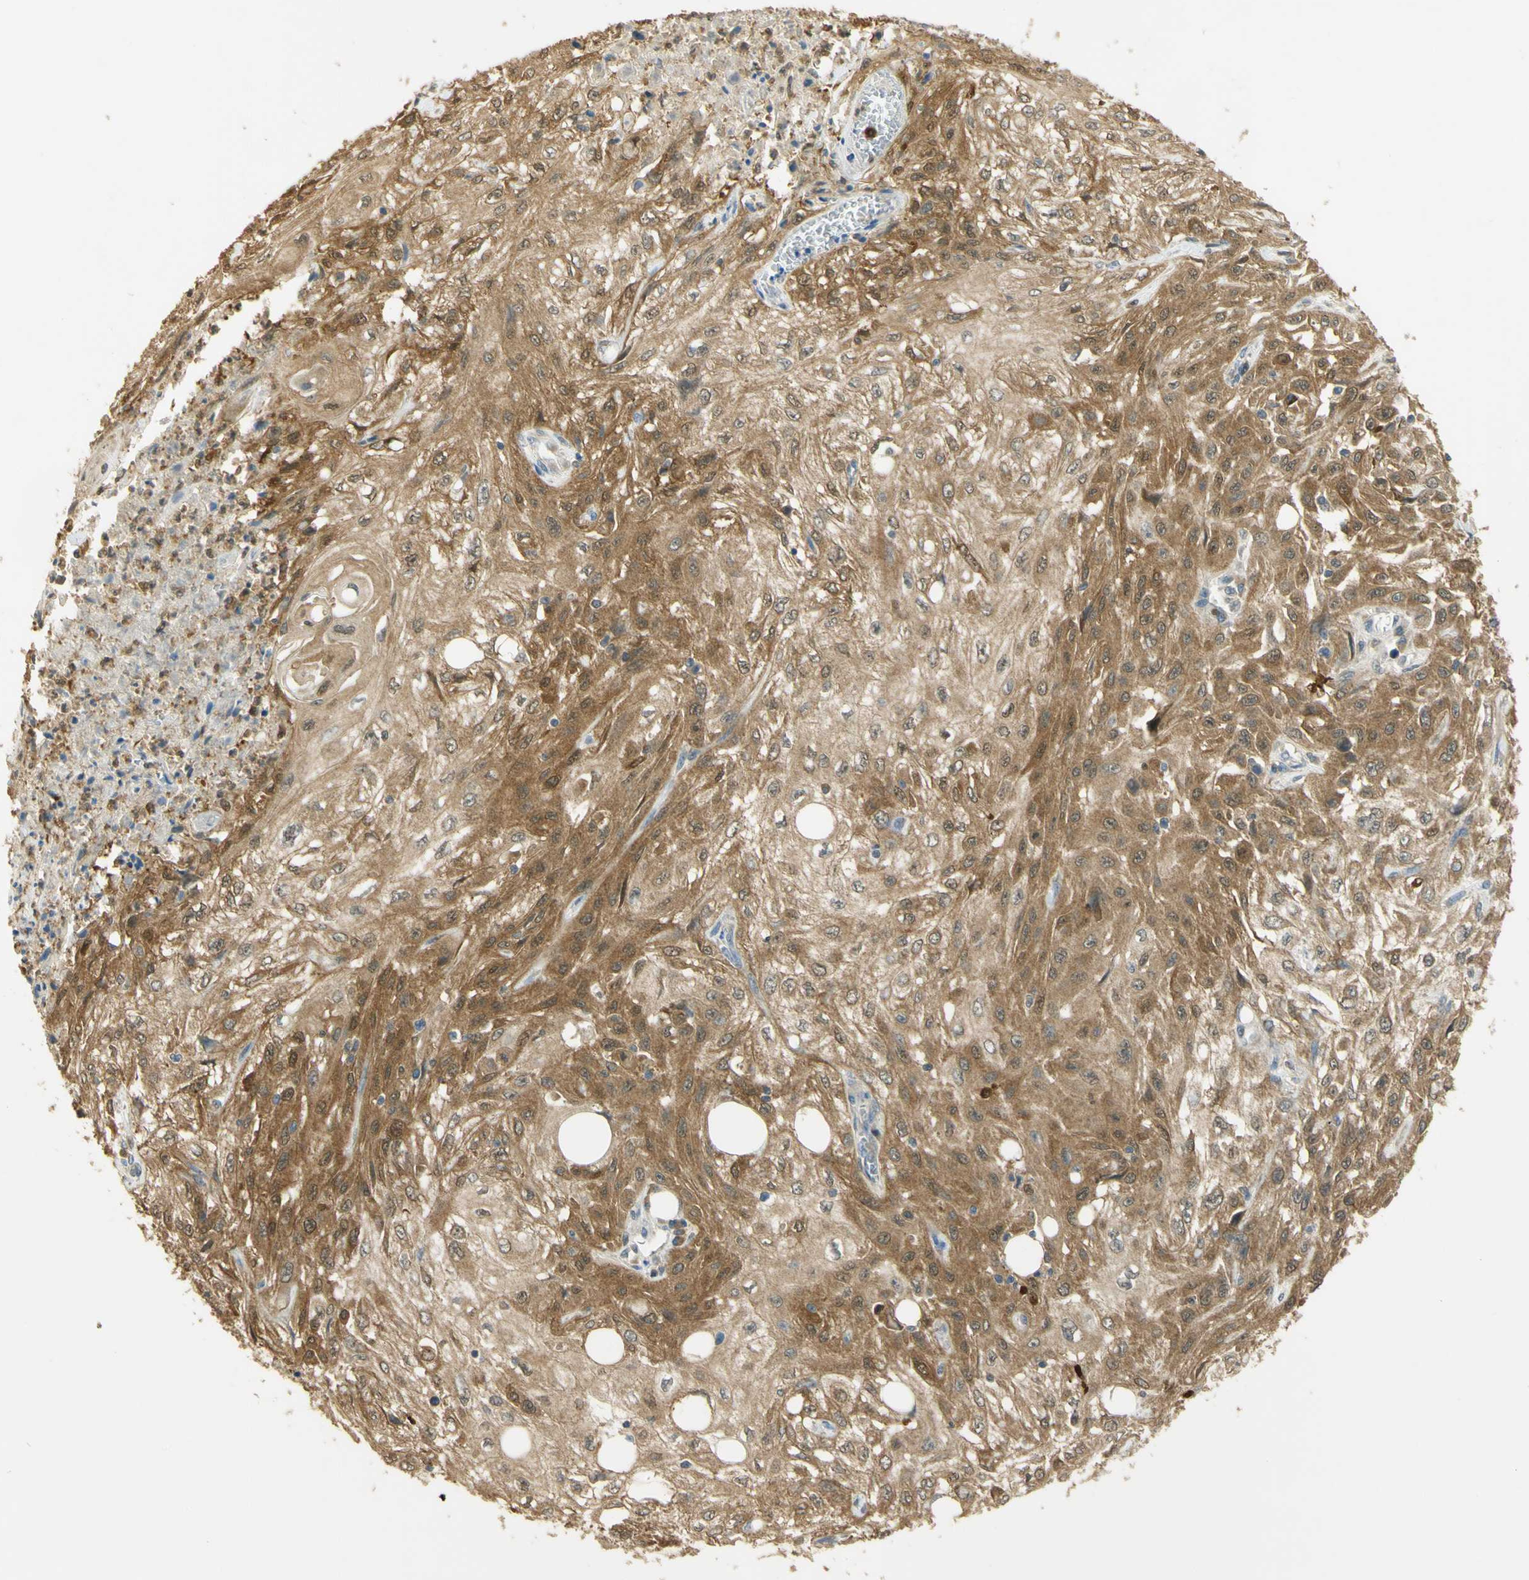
{"staining": {"intensity": "moderate", "quantity": ">75%", "location": "cytoplasmic/membranous"}, "tissue": "skin cancer", "cell_type": "Tumor cells", "image_type": "cancer", "snomed": [{"axis": "morphology", "description": "Squamous cell carcinoma, NOS"}, {"axis": "topography", "description": "Skin"}], "caption": "Skin cancer was stained to show a protein in brown. There is medium levels of moderate cytoplasmic/membranous positivity in about >75% of tumor cells. Nuclei are stained in blue.", "gene": "PAK1", "patient": {"sex": "male", "age": 75}}